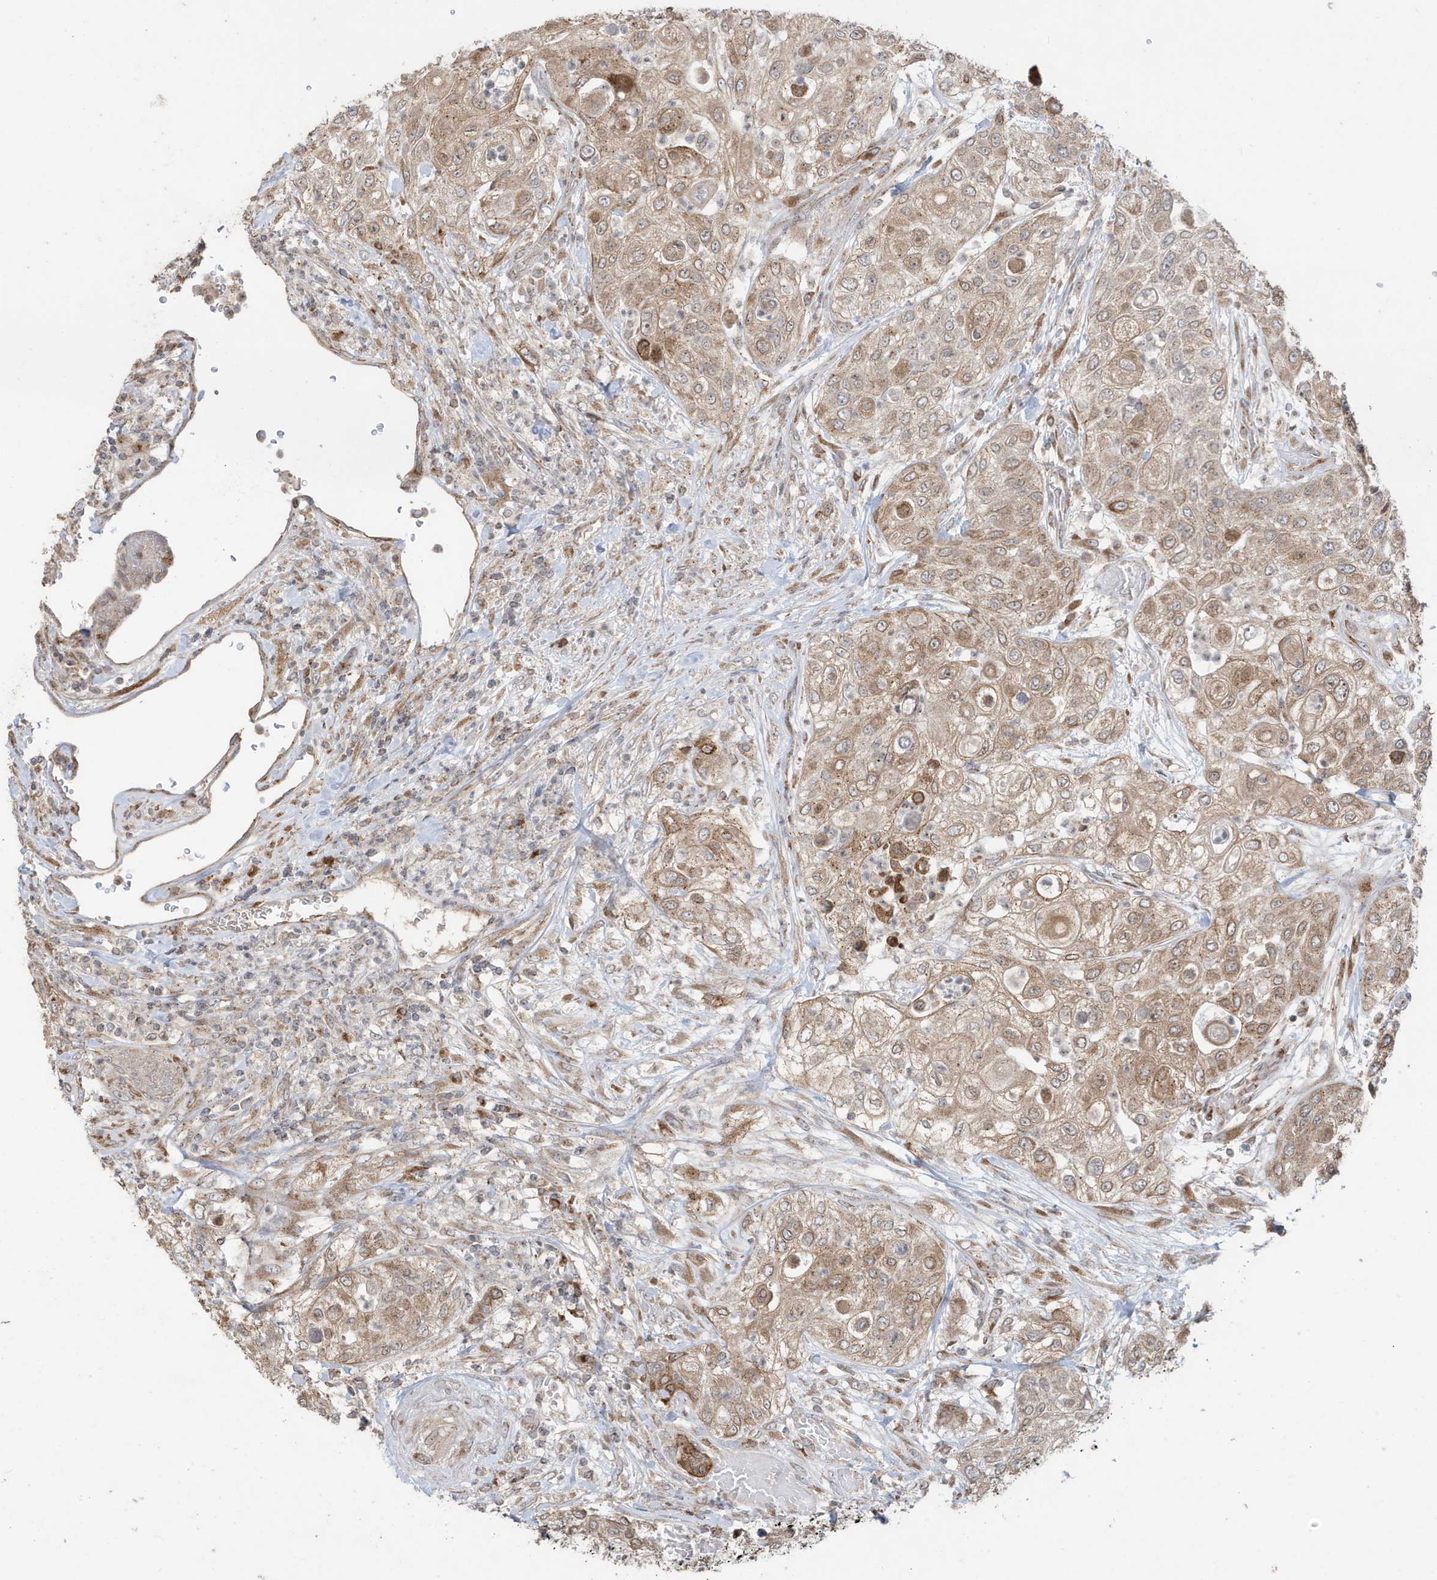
{"staining": {"intensity": "moderate", "quantity": ">75%", "location": "cytoplasmic/membranous"}, "tissue": "urothelial cancer", "cell_type": "Tumor cells", "image_type": "cancer", "snomed": [{"axis": "morphology", "description": "Urothelial carcinoma, High grade"}, {"axis": "topography", "description": "Urinary bladder"}], "caption": "Urothelial cancer tissue shows moderate cytoplasmic/membranous positivity in approximately >75% of tumor cells, visualized by immunohistochemistry.", "gene": "RER1", "patient": {"sex": "female", "age": 79}}